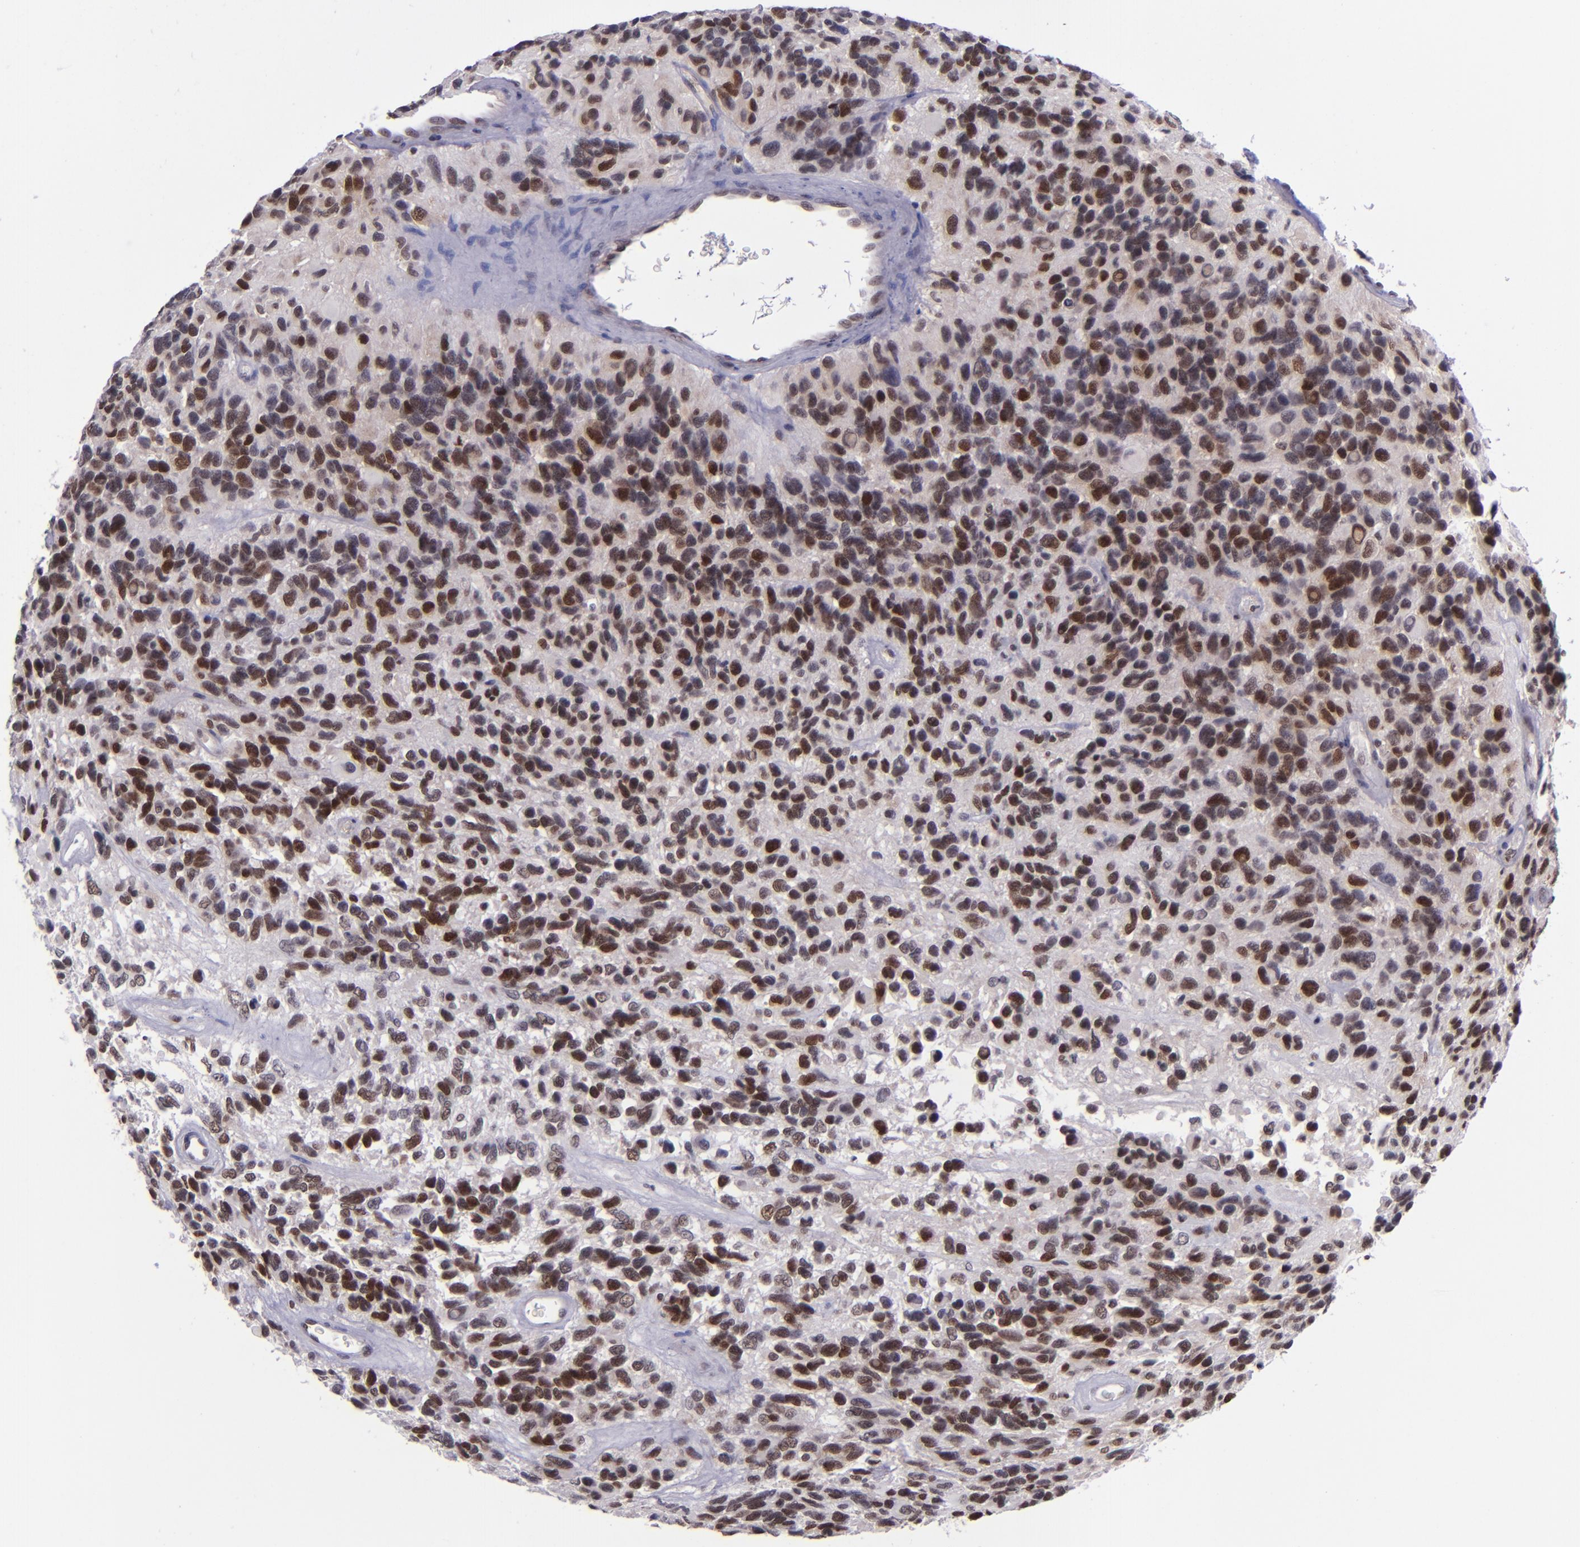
{"staining": {"intensity": "moderate", "quantity": ">75%", "location": "nuclear"}, "tissue": "glioma", "cell_type": "Tumor cells", "image_type": "cancer", "snomed": [{"axis": "morphology", "description": "Glioma, malignant, High grade"}, {"axis": "topography", "description": "Brain"}], "caption": "Tumor cells display moderate nuclear positivity in about >75% of cells in glioma. Nuclei are stained in blue.", "gene": "BAG1", "patient": {"sex": "male", "age": 77}}